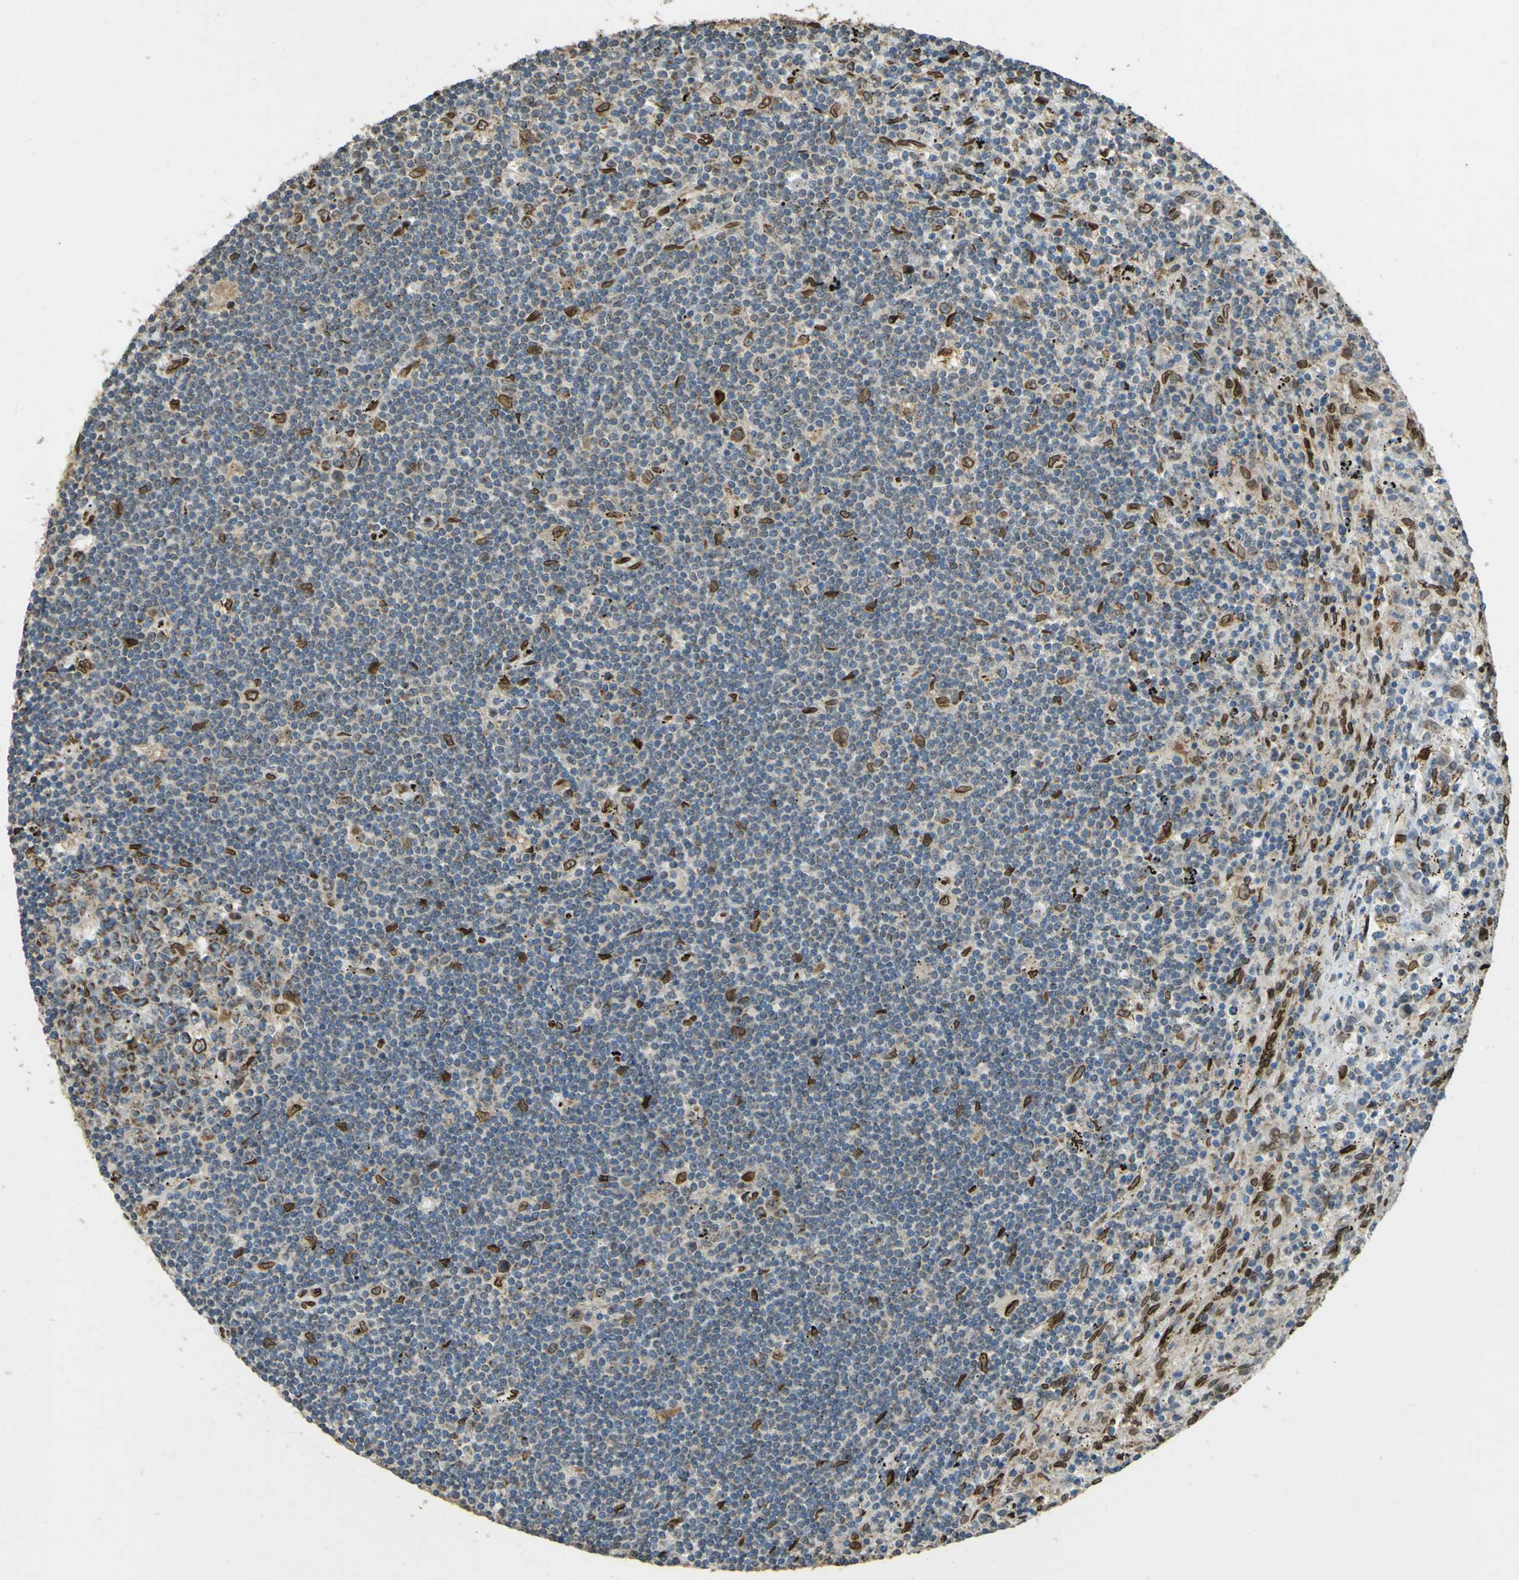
{"staining": {"intensity": "moderate", "quantity": "25%-75%", "location": "cytoplasmic/membranous,nuclear"}, "tissue": "lymphoma", "cell_type": "Tumor cells", "image_type": "cancer", "snomed": [{"axis": "morphology", "description": "Malignant lymphoma, non-Hodgkin's type, Low grade"}, {"axis": "topography", "description": "Spleen"}], "caption": "Malignant lymphoma, non-Hodgkin's type (low-grade) tissue exhibits moderate cytoplasmic/membranous and nuclear positivity in approximately 25%-75% of tumor cells (brown staining indicates protein expression, while blue staining denotes nuclei).", "gene": "GALNT1", "patient": {"sex": "male", "age": 76}}